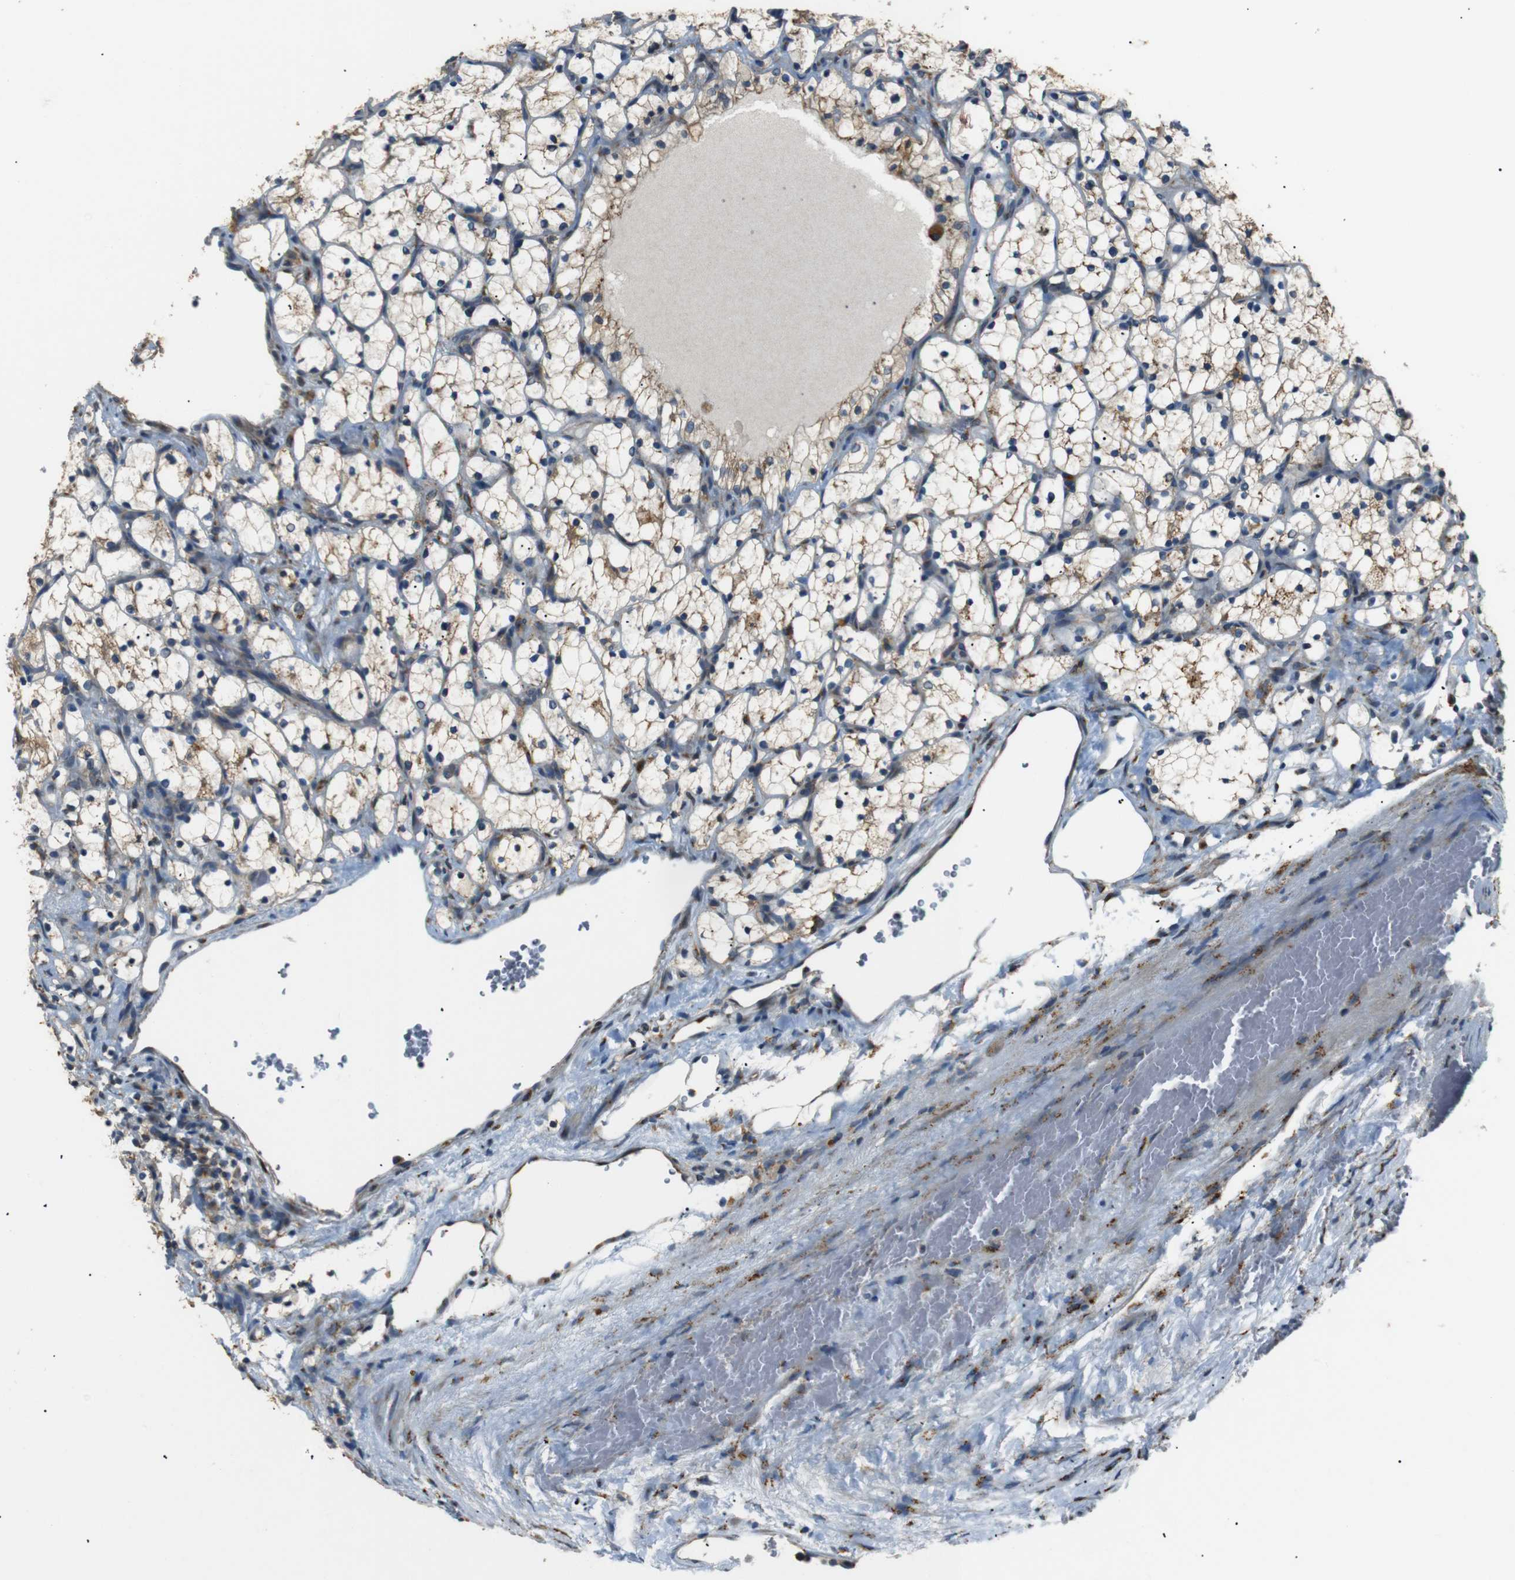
{"staining": {"intensity": "weak", "quantity": ">75%", "location": "cytoplasmic/membranous"}, "tissue": "renal cancer", "cell_type": "Tumor cells", "image_type": "cancer", "snomed": [{"axis": "morphology", "description": "Adenocarcinoma, NOS"}, {"axis": "topography", "description": "Kidney"}], "caption": "Human renal cancer (adenocarcinoma) stained with a brown dye shows weak cytoplasmic/membranous positive staining in about >75% of tumor cells.", "gene": "TMED2", "patient": {"sex": "female", "age": 69}}